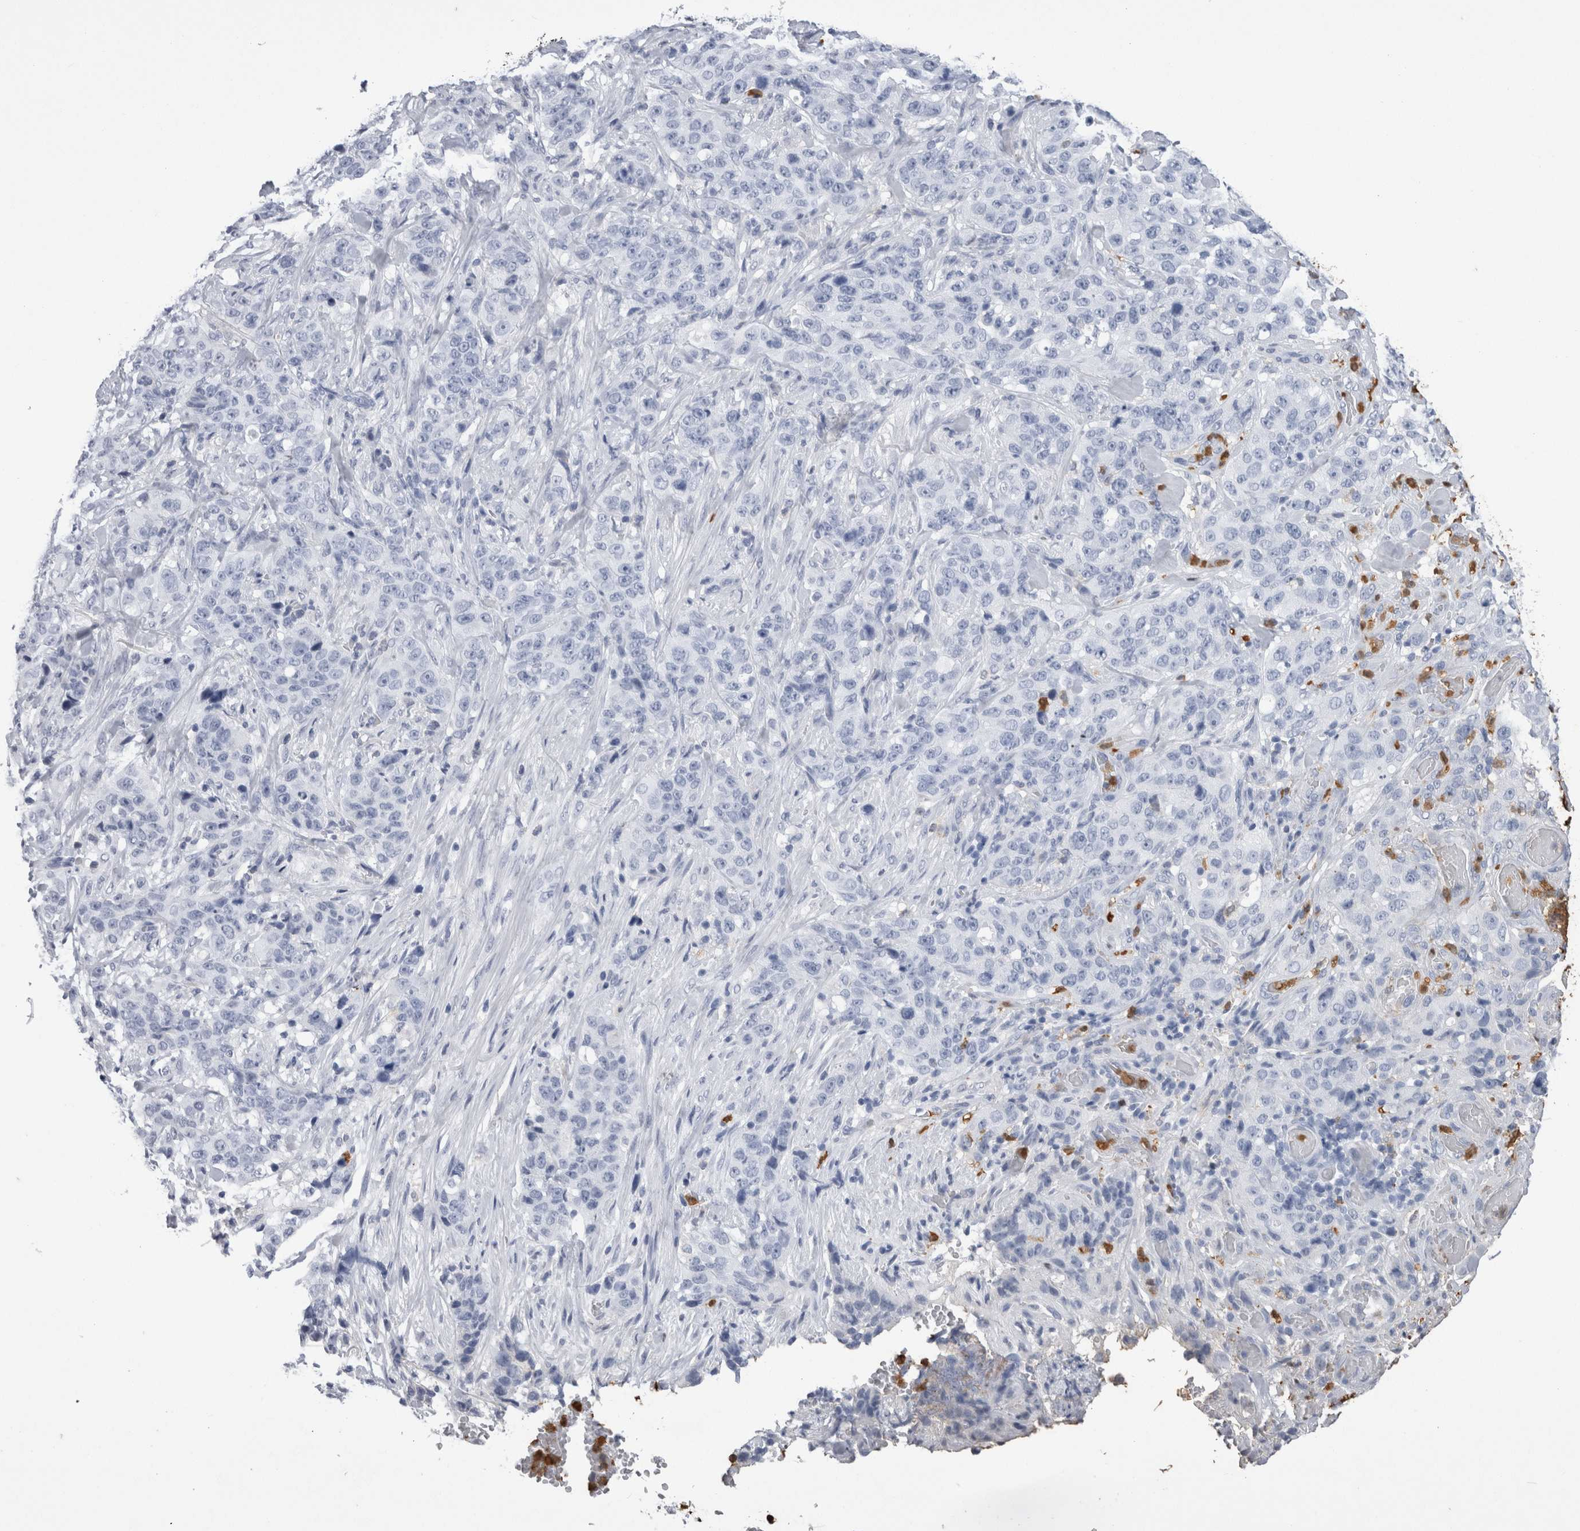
{"staining": {"intensity": "negative", "quantity": "none", "location": "none"}, "tissue": "stomach cancer", "cell_type": "Tumor cells", "image_type": "cancer", "snomed": [{"axis": "morphology", "description": "Adenocarcinoma, NOS"}, {"axis": "topography", "description": "Stomach"}], "caption": "Stomach cancer stained for a protein using immunohistochemistry (IHC) exhibits no staining tumor cells.", "gene": "S100A12", "patient": {"sex": "male", "age": 48}}